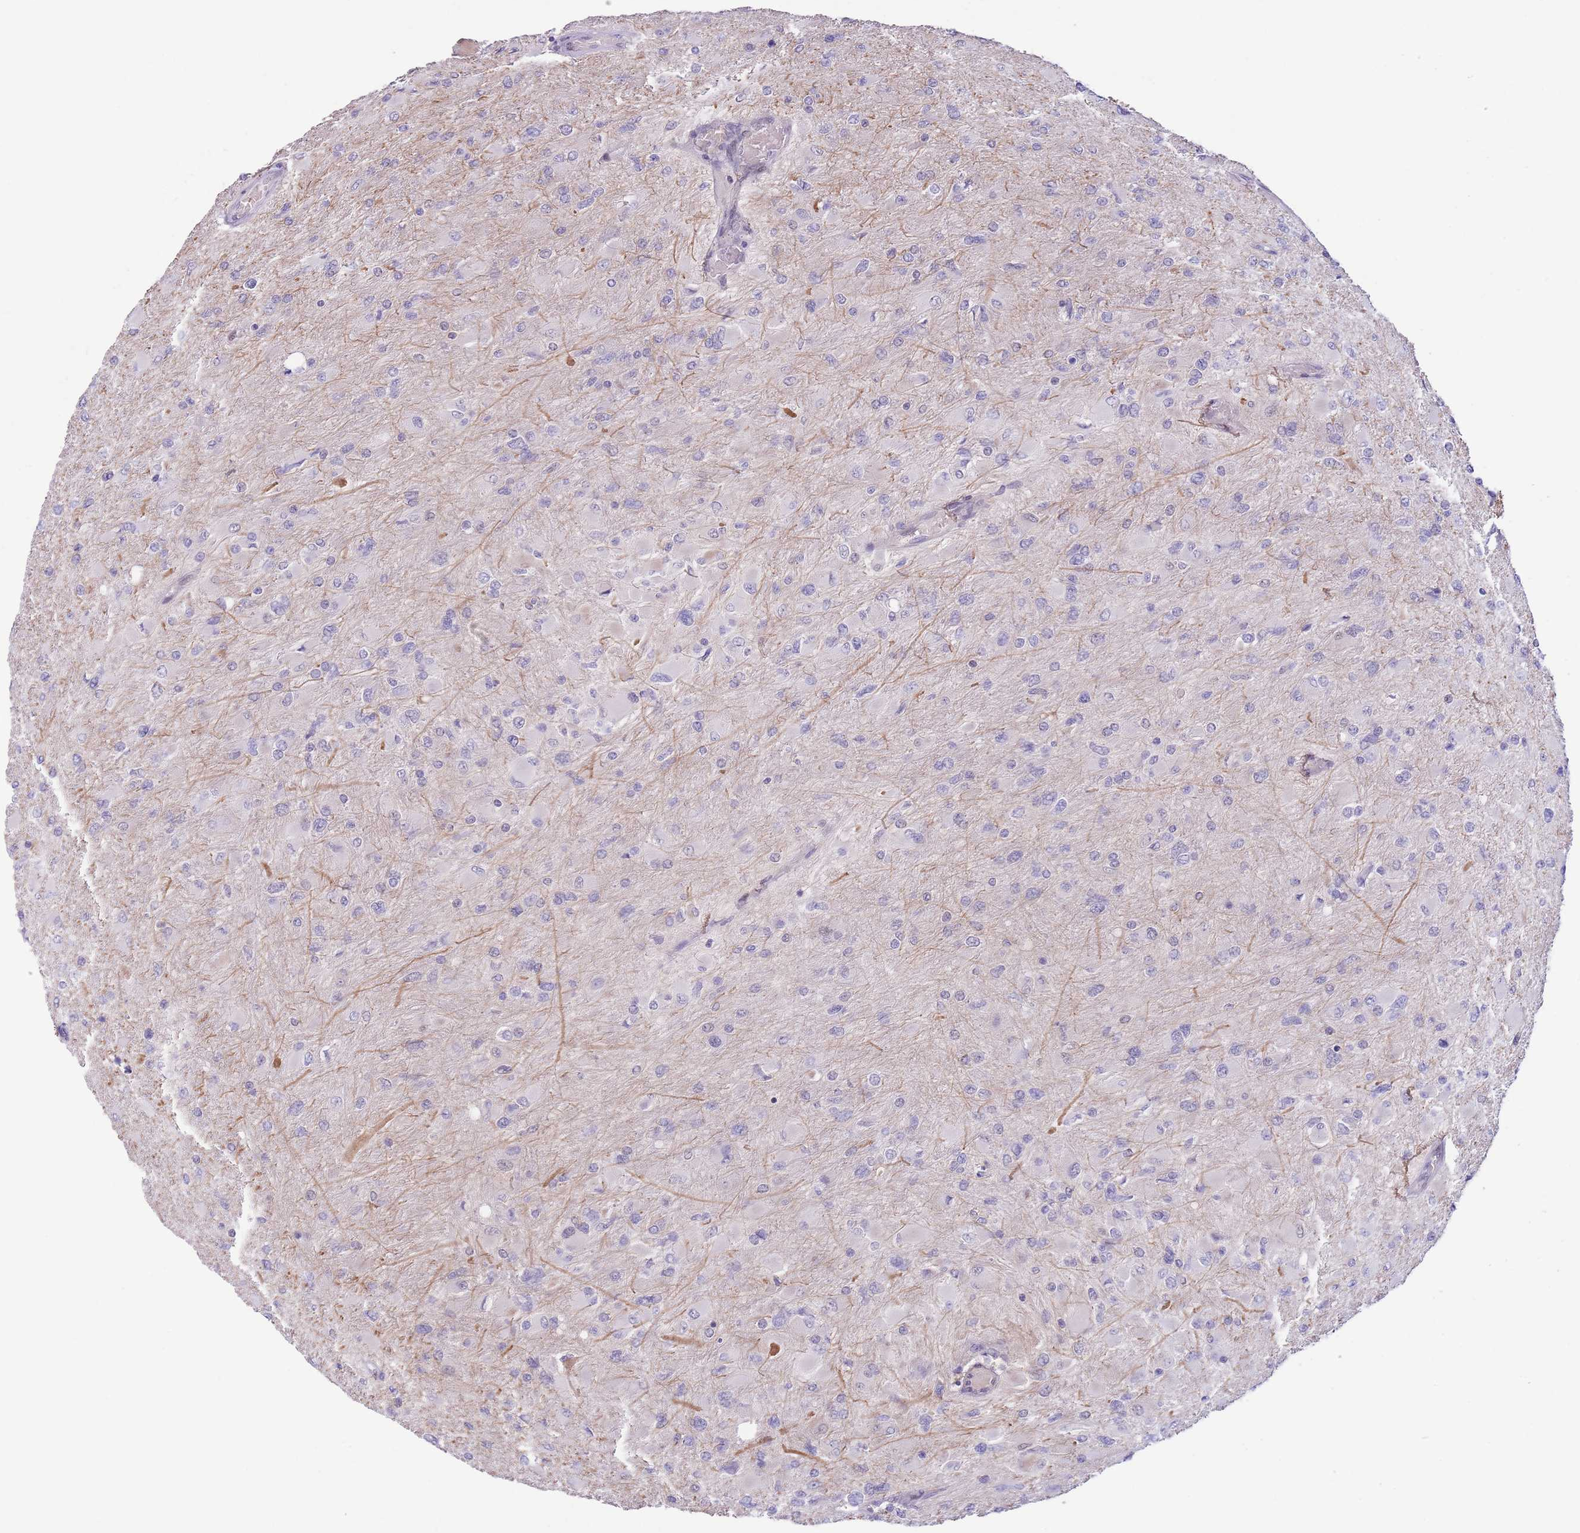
{"staining": {"intensity": "negative", "quantity": "none", "location": "none"}, "tissue": "glioma", "cell_type": "Tumor cells", "image_type": "cancer", "snomed": [{"axis": "morphology", "description": "Glioma, malignant, High grade"}, {"axis": "topography", "description": "Cerebral cortex"}], "caption": "DAB (3,3'-diaminobenzidine) immunohistochemical staining of malignant high-grade glioma reveals no significant expression in tumor cells.", "gene": "C9orf152", "patient": {"sex": "female", "age": 36}}